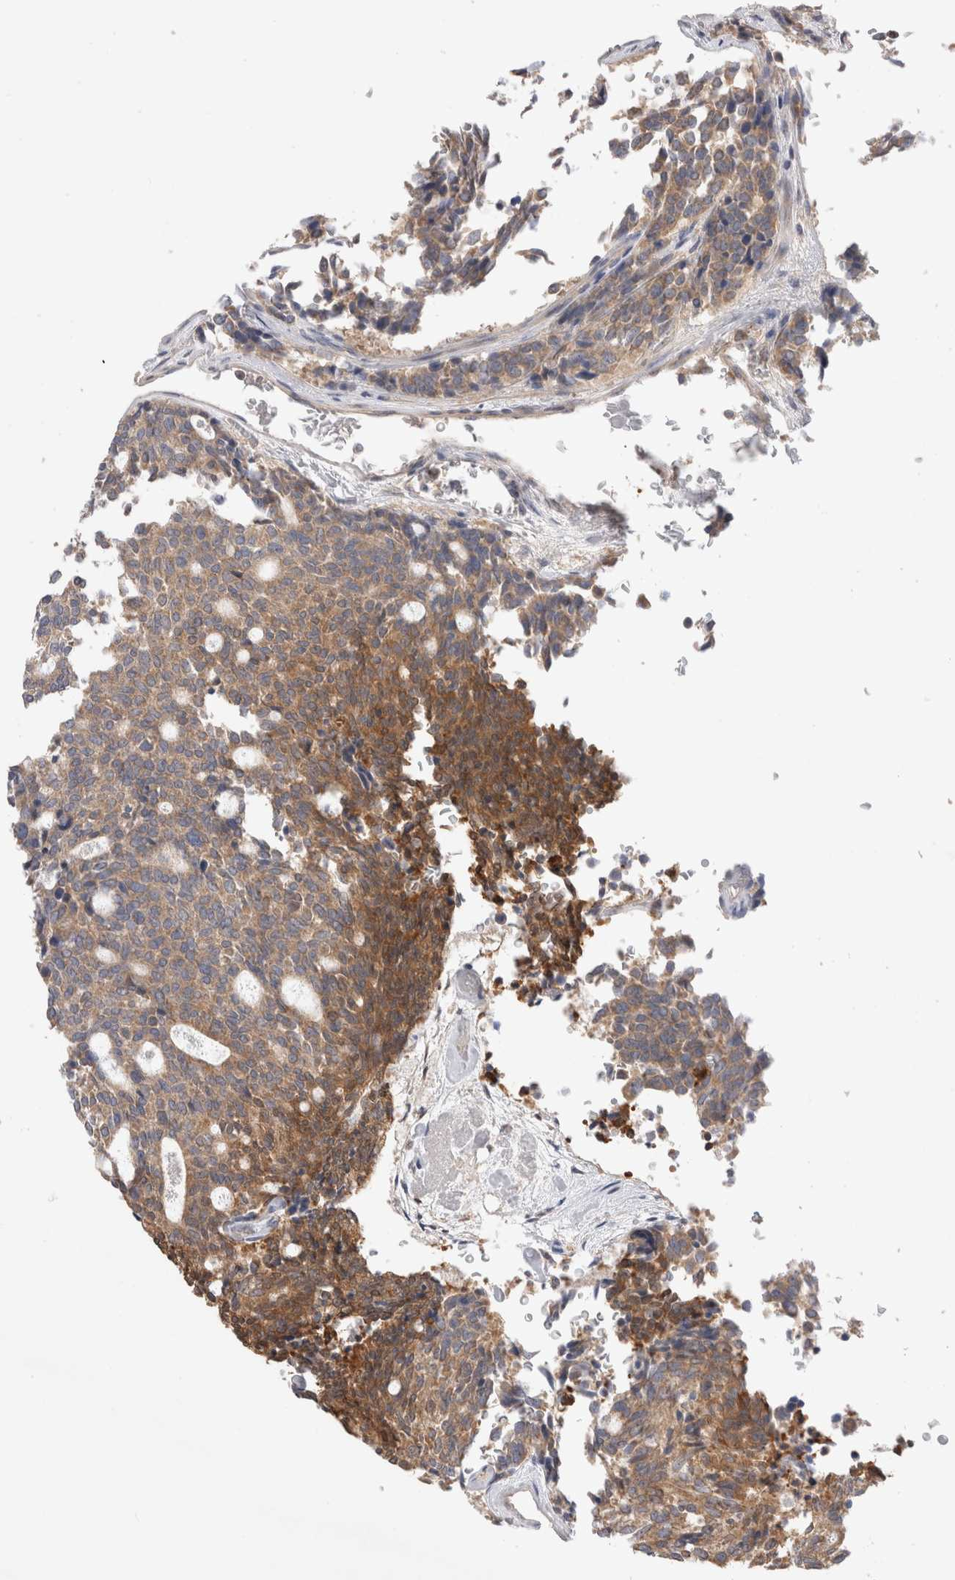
{"staining": {"intensity": "moderate", "quantity": ">75%", "location": "cytoplasmic/membranous"}, "tissue": "carcinoid", "cell_type": "Tumor cells", "image_type": "cancer", "snomed": [{"axis": "morphology", "description": "Carcinoid, malignant, NOS"}, {"axis": "topography", "description": "Pancreas"}], "caption": "Immunohistochemical staining of human carcinoid (malignant) shows medium levels of moderate cytoplasmic/membranous expression in approximately >75% of tumor cells.", "gene": "IFT74", "patient": {"sex": "female", "age": 54}}